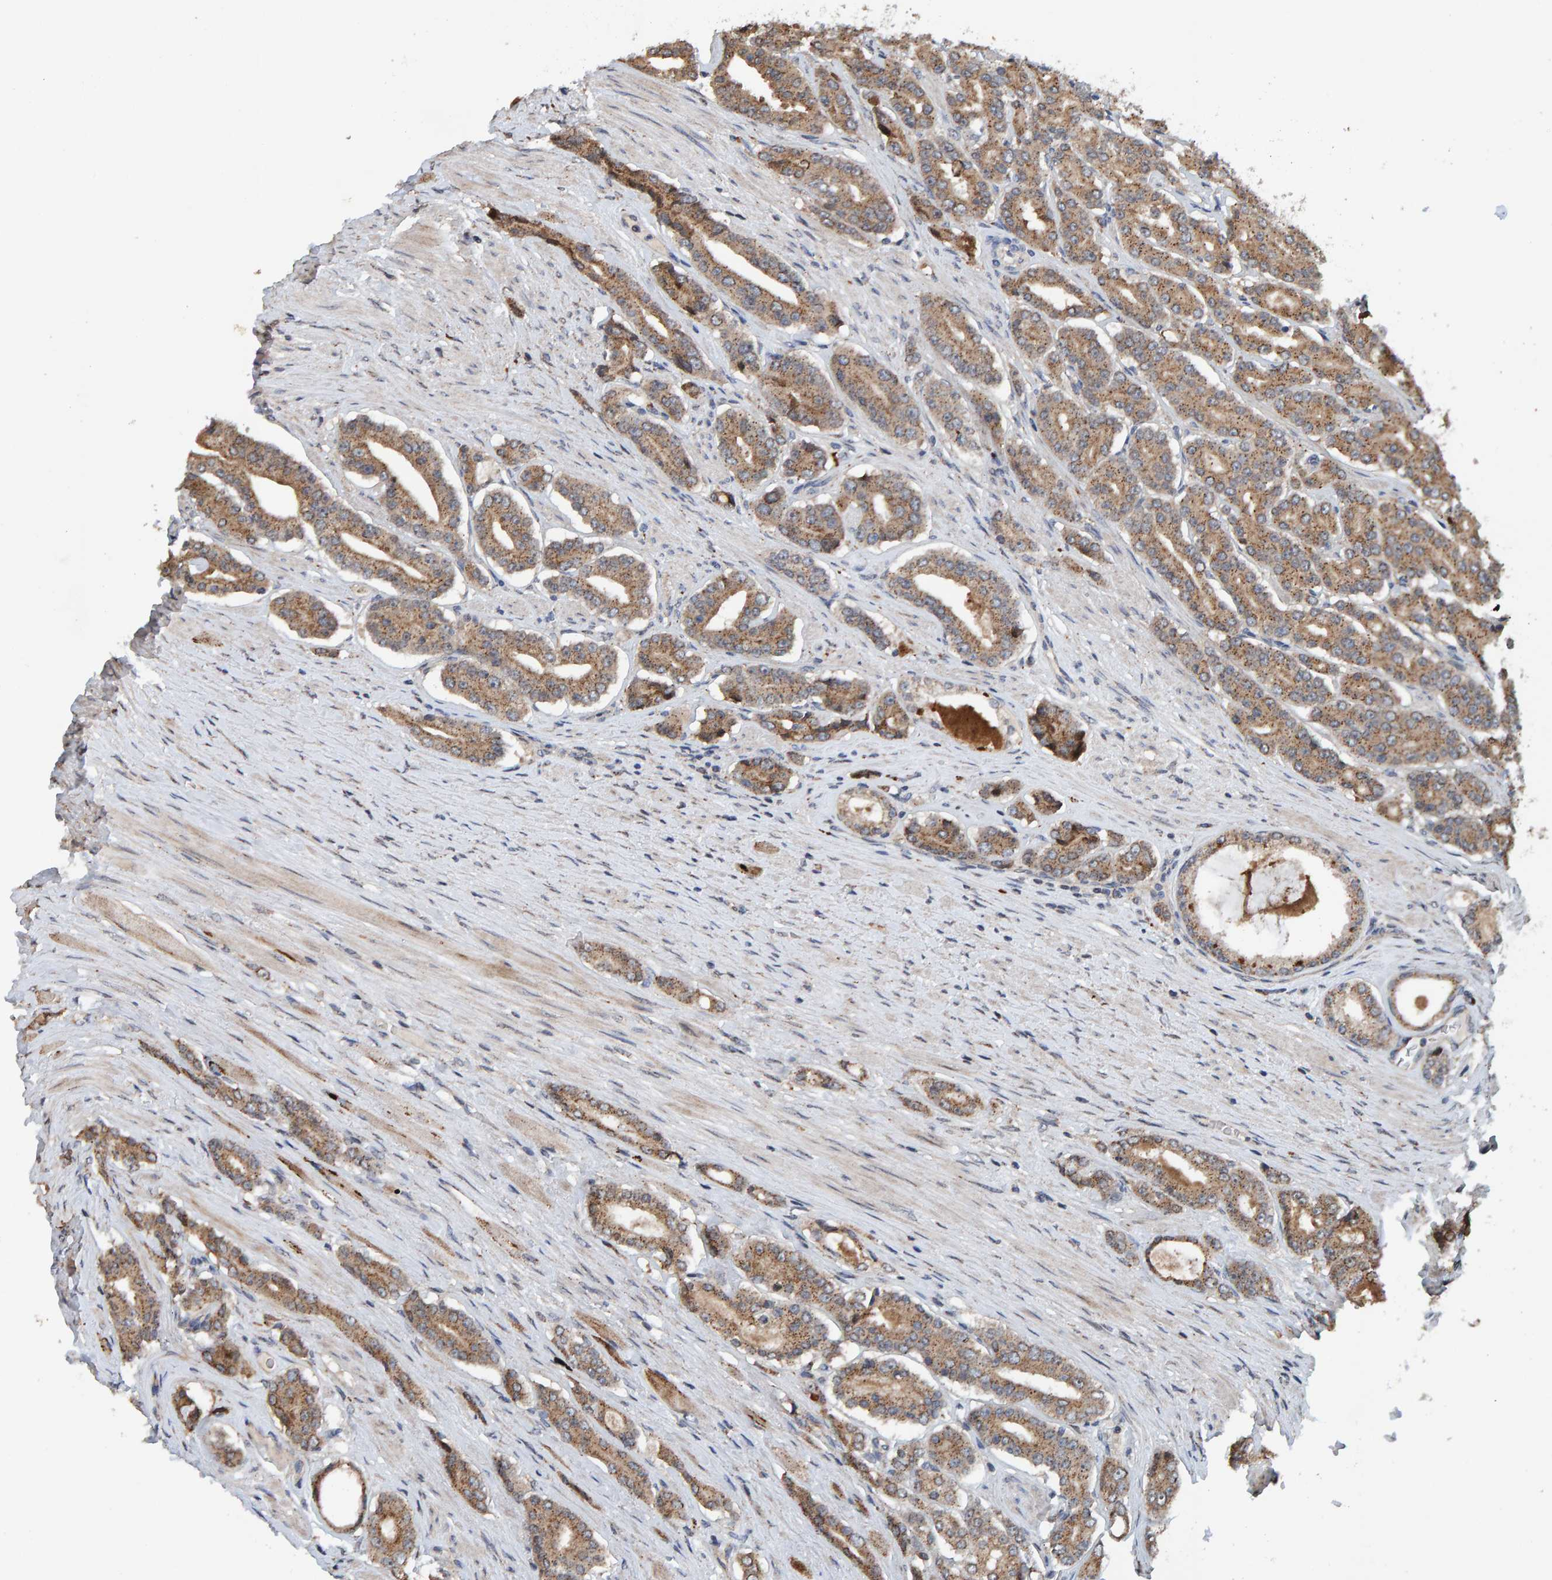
{"staining": {"intensity": "moderate", "quantity": ">75%", "location": "cytoplasmic/membranous"}, "tissue": "prostate cancer", "cell_type": "Tumor cells", "image_type": "cancer", "snomed": [{"axis": "morphology", "description": "Adenocarcinoma, High grade"}, {"axis": "topography", "description": "Prostate"}], "caption": "Protein expression analysis of human high-grade adenocarcinoma (prostate) reveals moderate cytoplasmic/membranous expression in approximately >75% of tumor cells. (DAB IHC with brightfield microscopy, high magnification).", "gene": "CCDC25", "patient": {"sex": "male", "age": 71}}